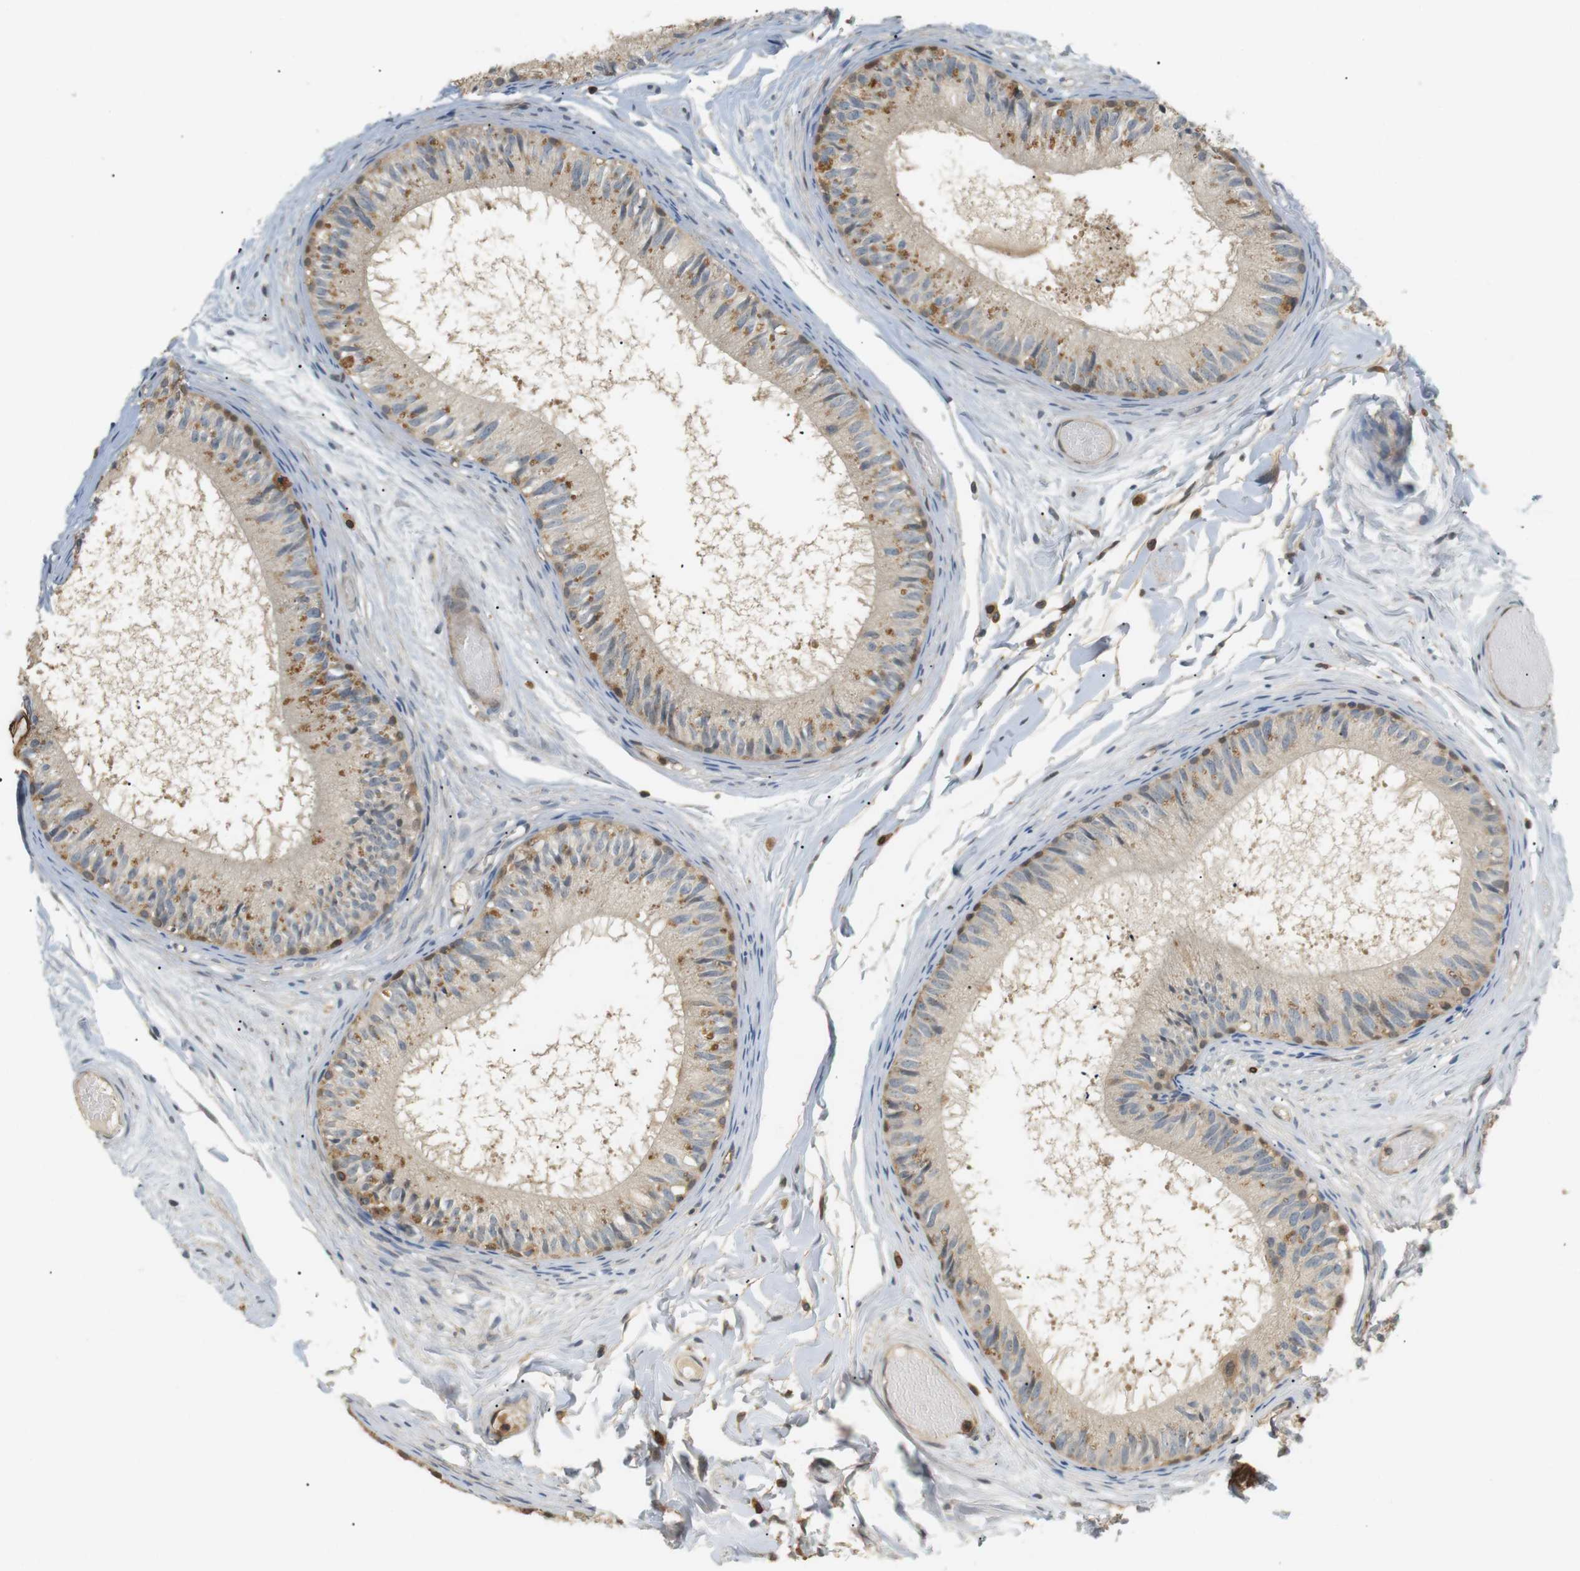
{"staining": {"intensity": "weak", "quantity": ">75%", "location": "cytoplasmic/membranous"}, "tissue": "epididymis", "cell_type": "Glandular cells", "image_type": "normal", "snomed": [{"axis": "morphology", "description": "Normal tissue, NOS"}, {"axis": "topography", "description": "Epididymis"}], "caption": "DAB immunohistochemical staining of benign human epididymis exhibits weak cytoplasmic/membranous protein positivity in about >75% of glandular cells.", "gene": "P2RY1", "patient": {"sex": "male", "age": 46}}